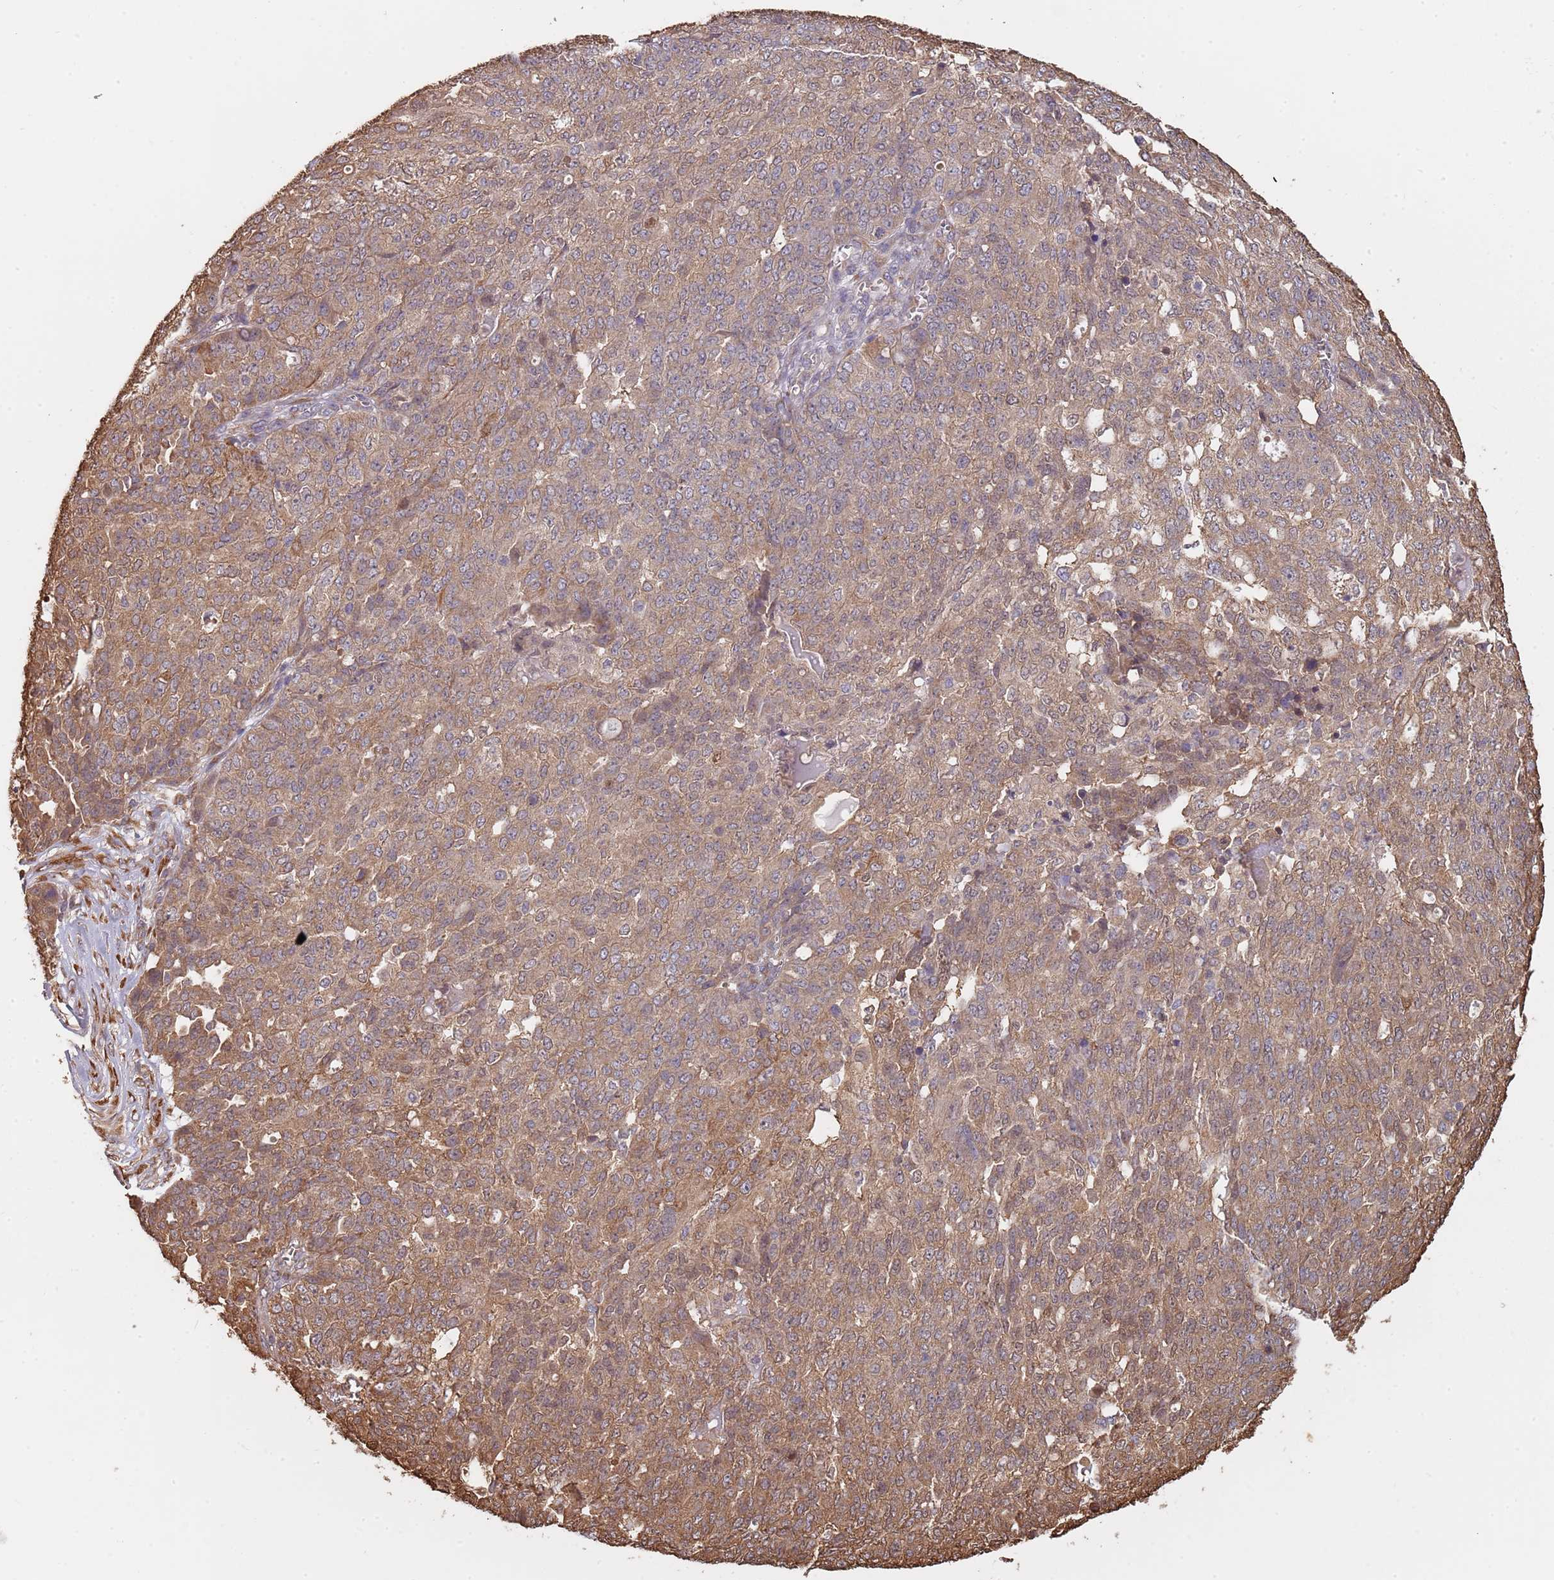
{"staining": {"intensity": "moderate", "quantity": ">75%", "location": "cytoplasmic/membranous"}, "tissue": "ovarian cancer", "cell_type": "Tumor cells", "image_type": "cancer", "snomed": [{"axis": "morphology", "description": "Cystadenocarcinoma, serous, NOS"}, {"axis": "topography", "description": "Soft tissue"}, {"axis": "topography", "description": "Ovary"}], "caption": "This photomicrograph reveals immunohistochemistry (IHC) staining of human ovarian cancer (serous cystadenocarcinoma), with medium moderate cytoplasmic/membranous expression in approximately >75% of tumor cells.", "gene": "COG4", "patient": {"sex": "female", "age": 57}}